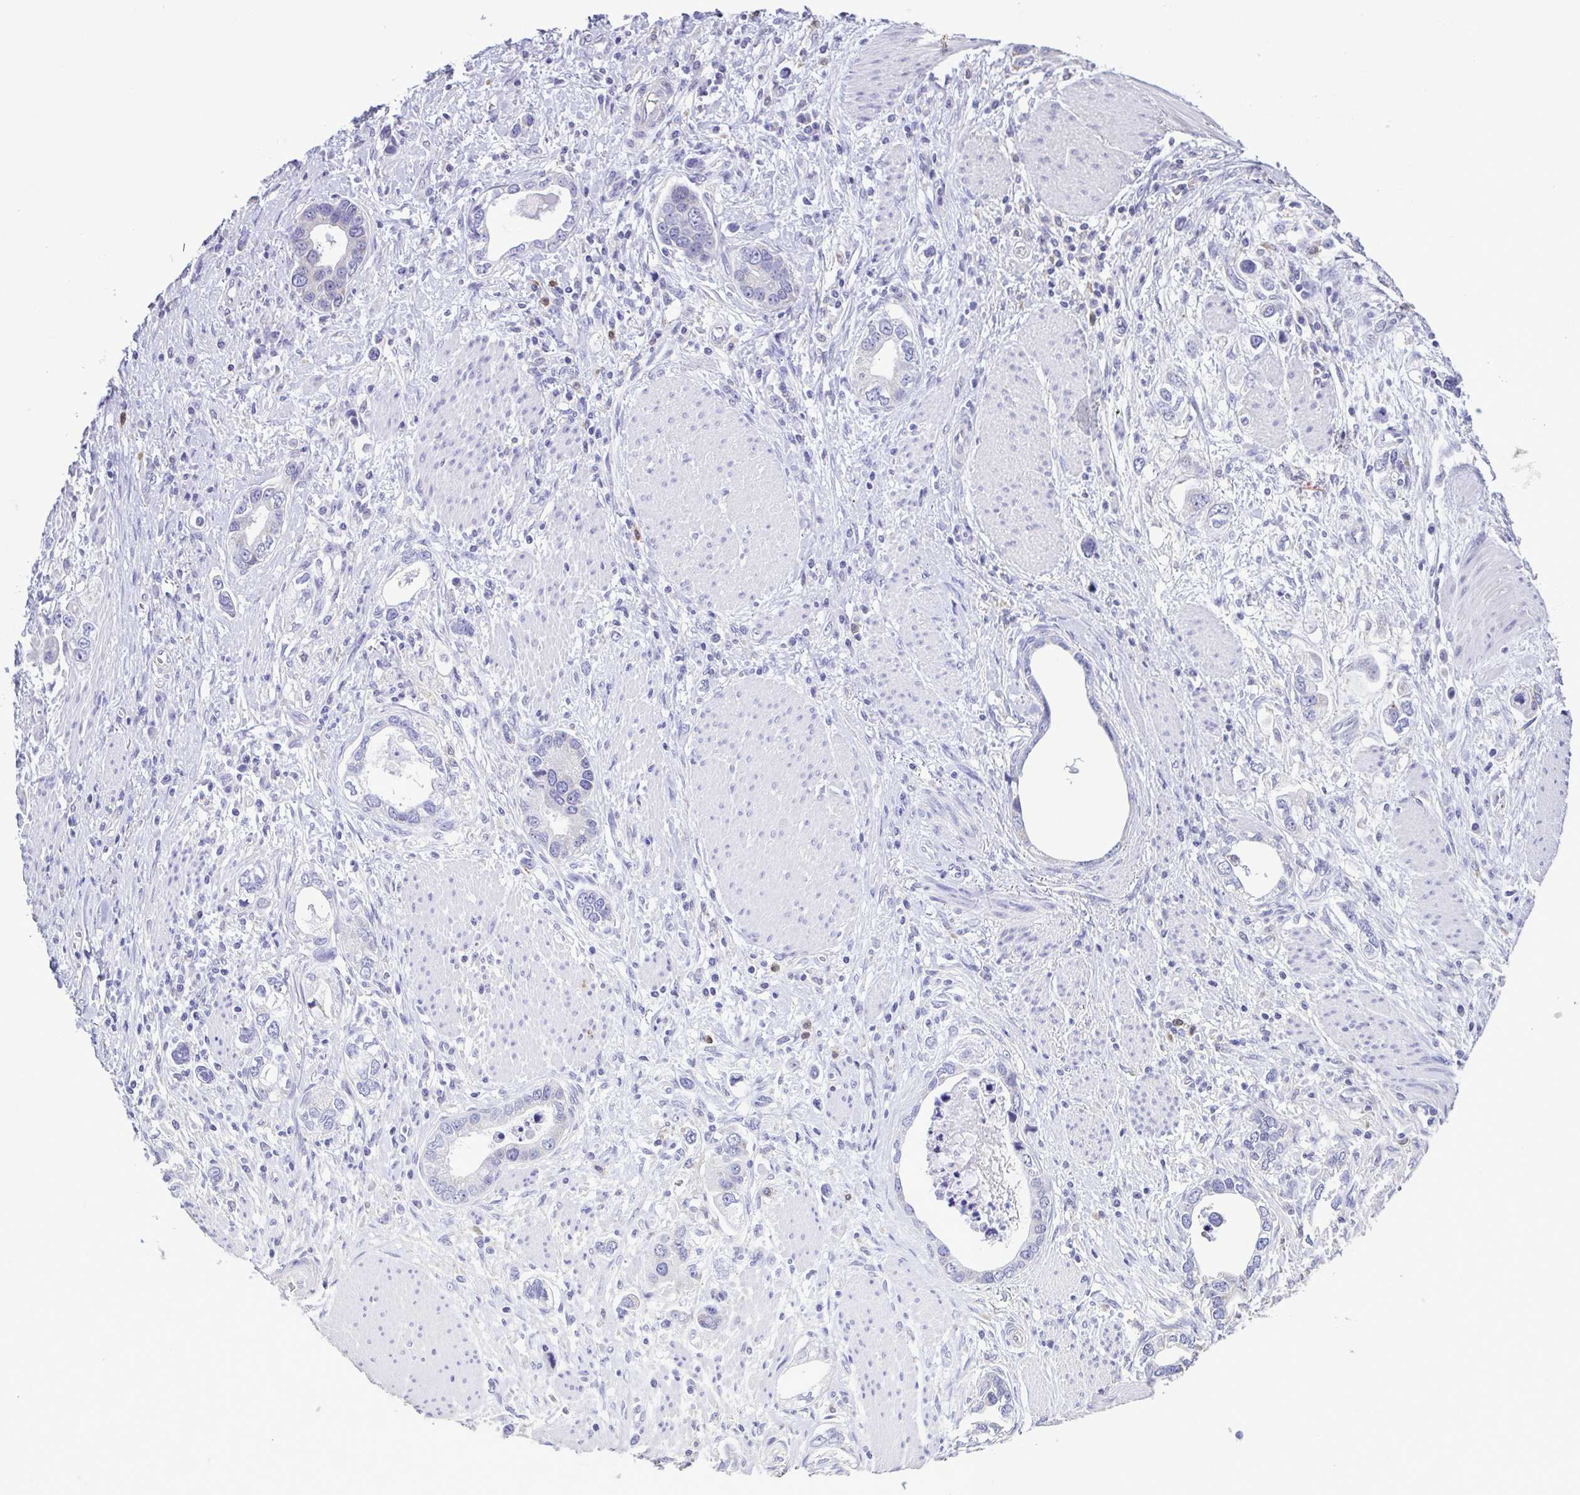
{"staining": {"intensity": "negative", "quantity": "none", "location": "none"}, "tissue": "stomach cancer", "cell_type": "Tumor cells", "image_type": "cancer", "snomed": [{"axis": "morphology", "description": "Adenocarcinoma, NOS"}, {"axis": "topography", "description": "Stomach, lower"}], "caption": "This is a micrograph of immunohistochemistry (IHC) staining of stomach cancer (adenocarcinoma), which shows no expression in tumor cells.", "gene": "CBY2", "patient": {"sex": "female", "age": 93}}